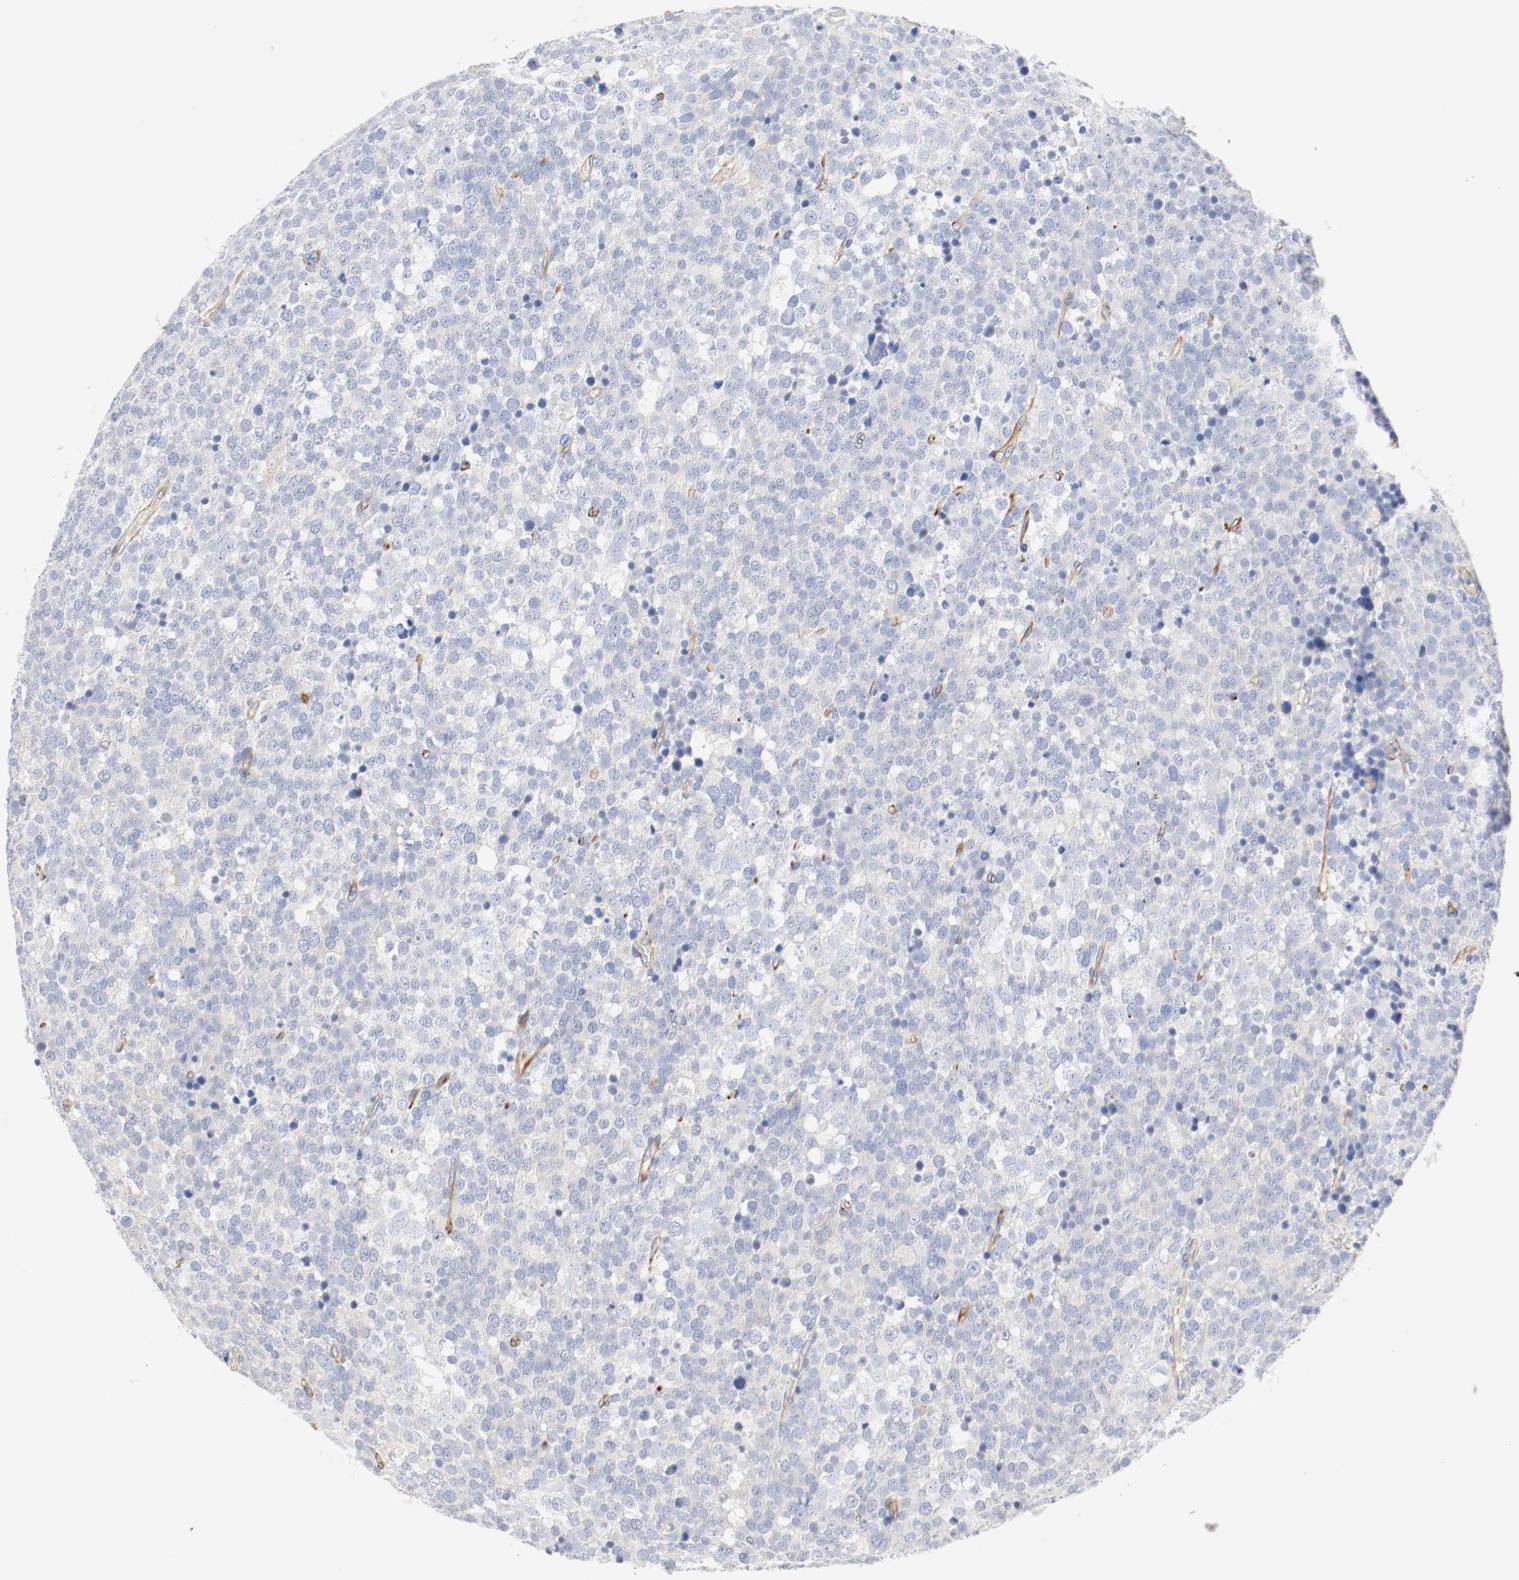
{"staining": {"intensity": "negative", "quantity": "none", "location": "none"}, "tissue": "testis cancer", "cell_type": "Tumor cells", "image_type": "cancer", "snomed": [{"axis": "morphology", "description": "Seminoma, NOS"}, {"axis": "topography", "description": "Testis"}], "caption": "Immunohistochemical staining of human testis cancer (seminoma) exhibits no significant expression in tumor cells.", "gene": "GIT1", "patient": {"sex": "male", "age": 71}}